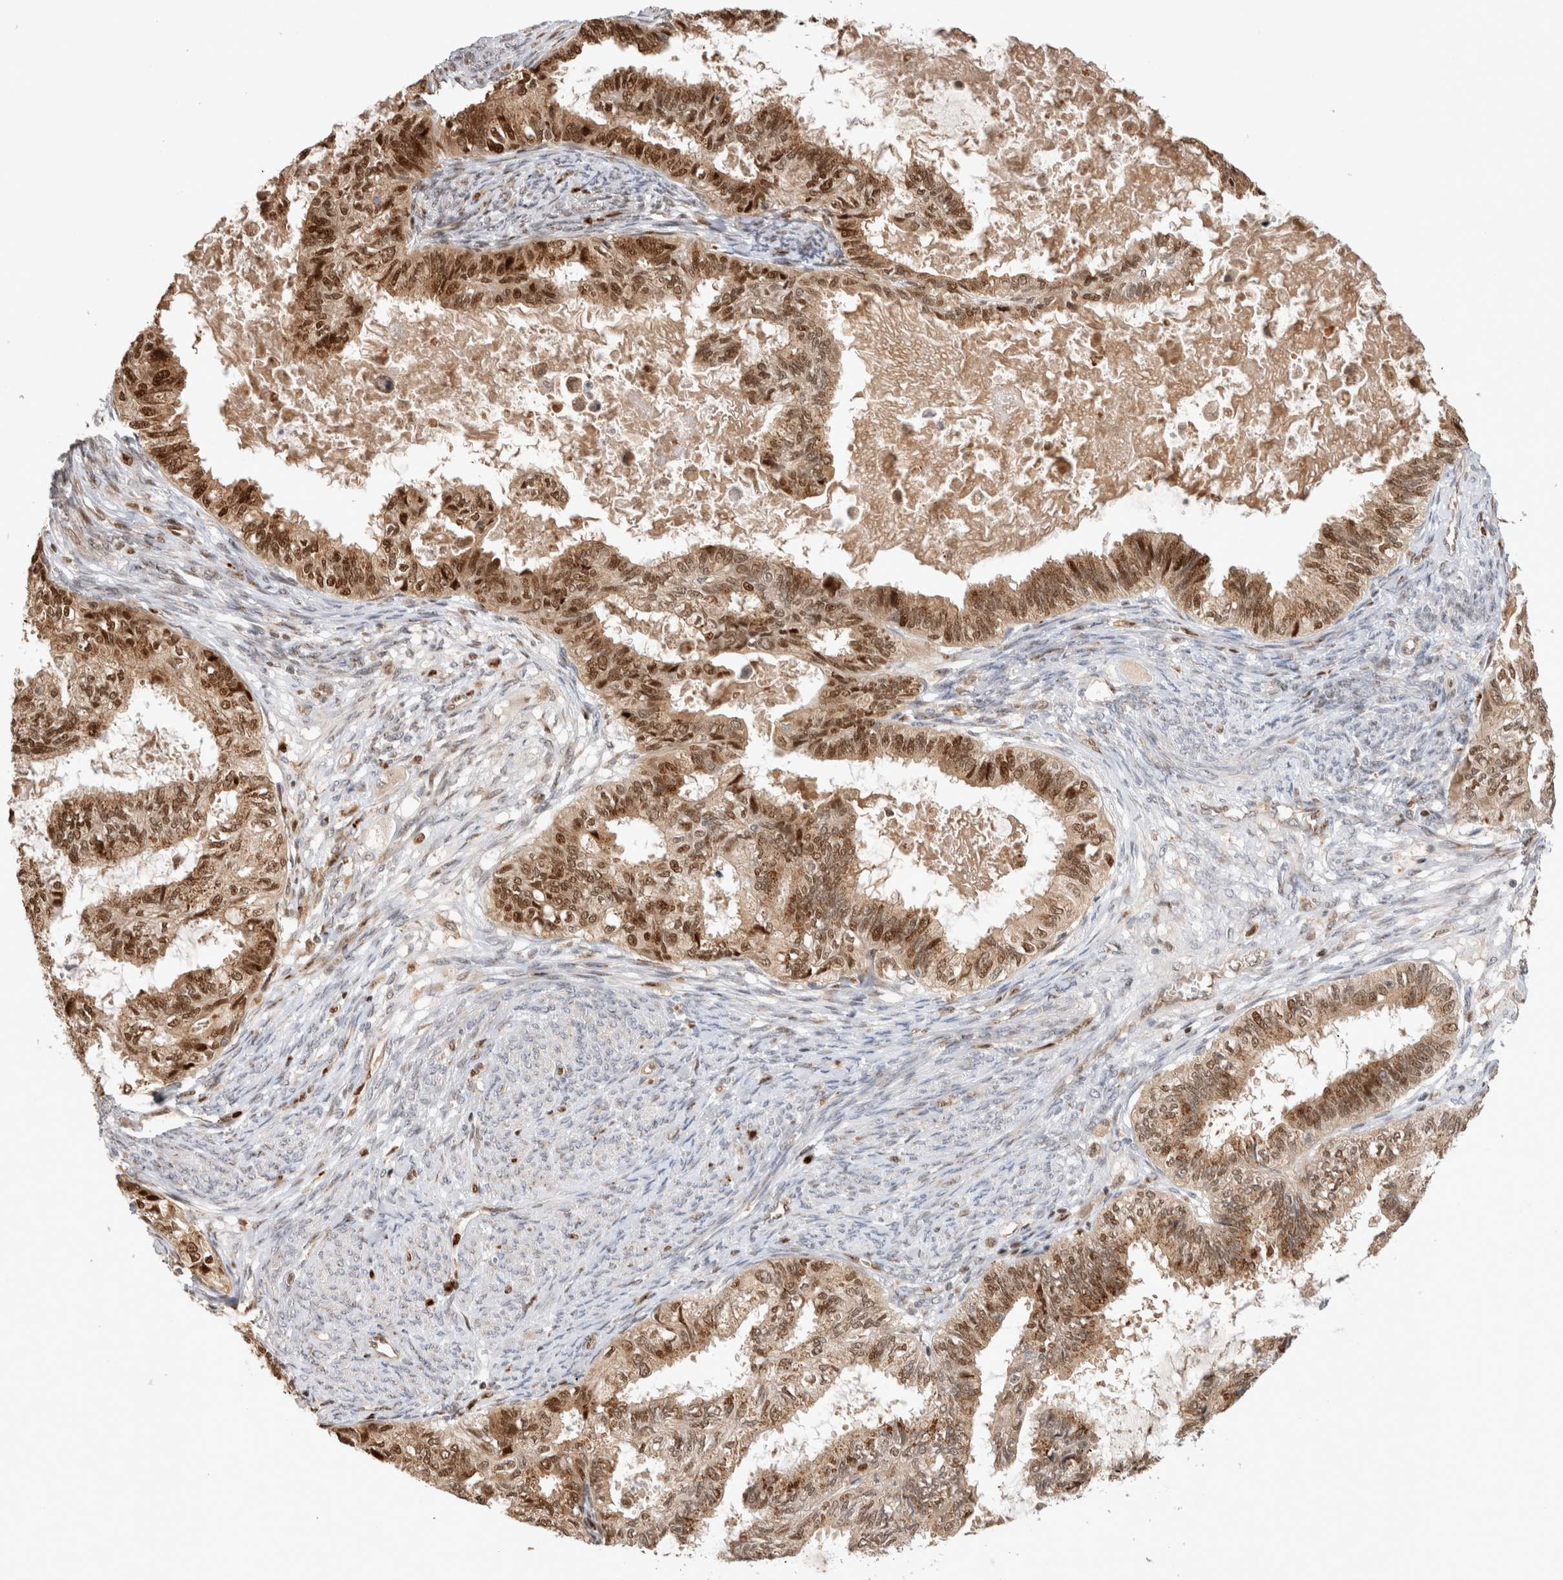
{"staining": {"intensity": "strong", "quantity": ">75%", "location": "cytoplasmic/membranous,nuclear"}, "tissue": "cervical cancer", "cell_type": "Tumor cells", "image_type": "cancer", "snomed": [{"axis": "morphology", "description": "Normal tissue, NOS"}, {"axis": "morphology", "description": "Adenocarcinoma, NOS"}, {"axis": "topography", "description": "Cervix"}, {"axis": "topography", "description": "Endometrium"}], "caption": "A histopathology image of human cervical adenocarcinoma stained for a protein displays strong cytoplasmic/membranous and nuclear brown staining in tumor cells. Nuclei are stained in blue.", "gene": "OTUD6B", "patient": {"sex": "female", "age": 86}}